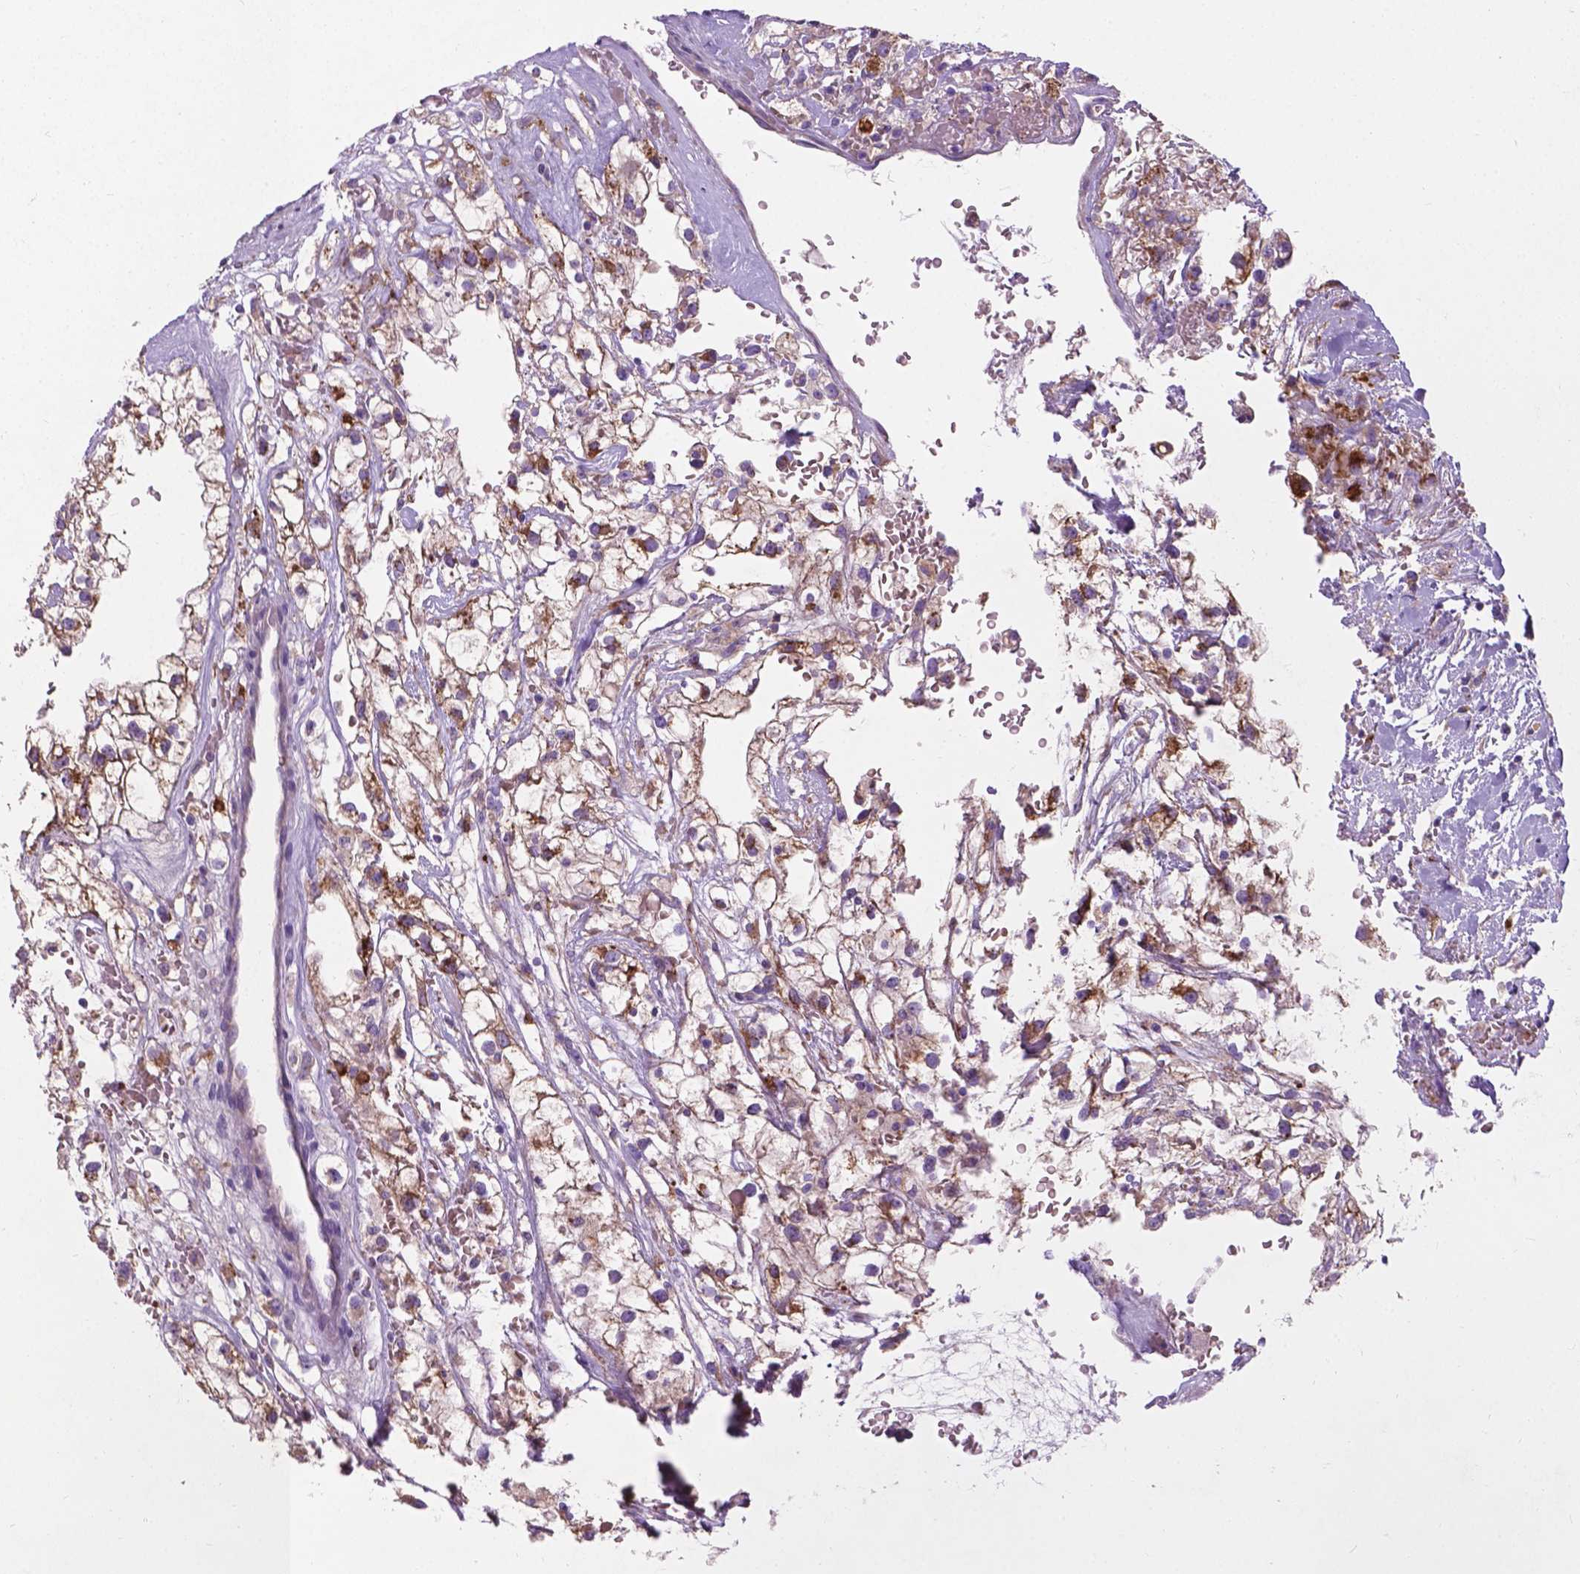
{"staining": {"intensity": "moderate", "quantity": ">75%", "location": "cytoplasmic/membranous"}, "tissue": "renal cancer", "cell_type": "Tumor cells", "image_type": "cancer", "snomed": [{"axis": "morphology", "description": "Adenocarcinoma, NOS"}, {"axis": "topography", "description": "Kidney"}], "caption": "Renal cancer (adenocarcinoma) was stained to show a protein in brown. There is medium levels of moderate cytoplasmic/membranous staining in about >75% of tumor cells.", "gene": "NOXO1", "patient": {"sex": "male", "age": 59}}